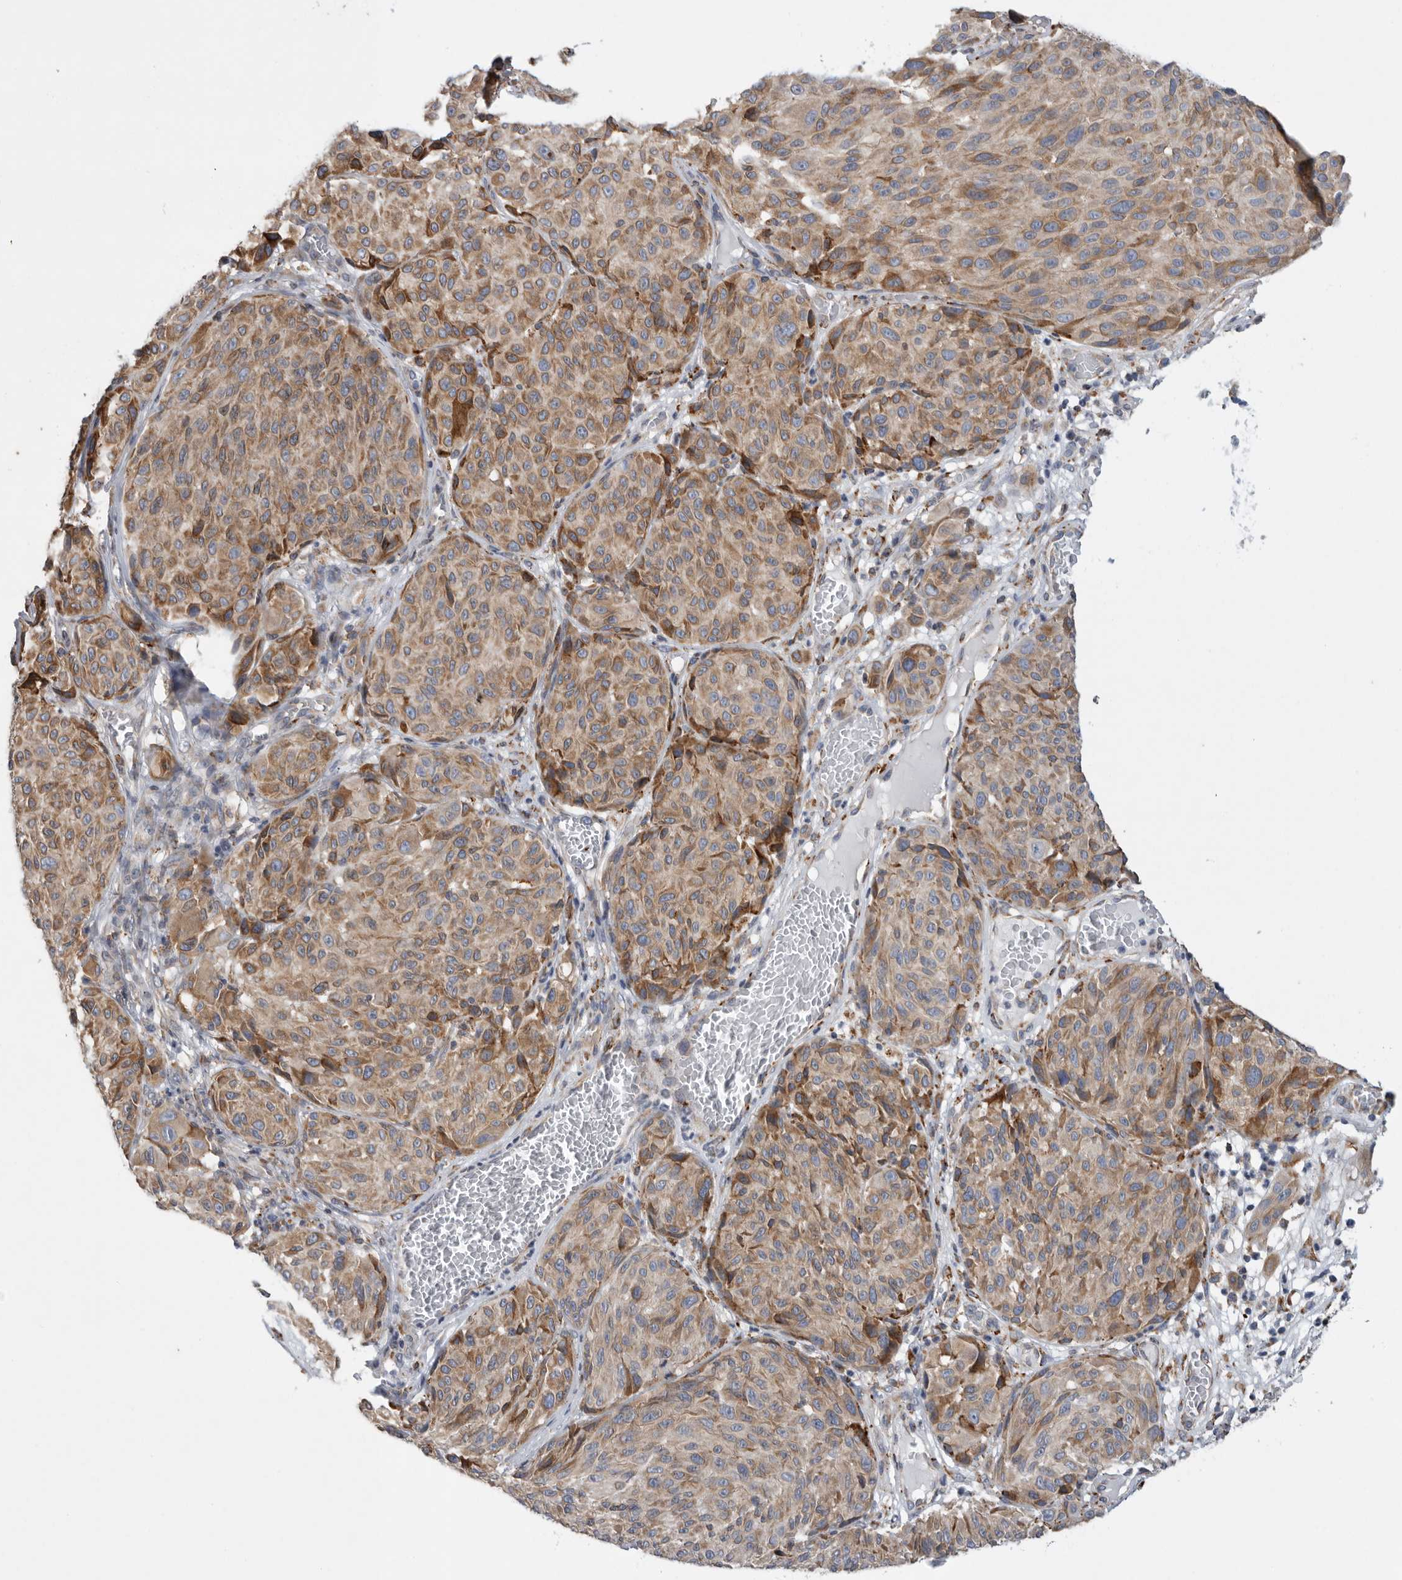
{"staining": {"intensity": "moderate", "quantity": ">75%", "location": "cytoplasmic/membranous"}, "tissue": "melanoma", "cell_type": "Tumor cells", "image_type": "cancer", "snomed": [{"axis": "morphology", "description": "Malignant melanoma, NOS"}, {"axis": "topography", "description": "Skin"}], "caption": "A brown stain labels moderate cytoplasmic/membranous staining of a protein in human malignant melanoma tumor cells. The staining was performed using DAB, with brown indicating positive protein expression. Nuclei are stained blue with hematoxylin.", "gene": "GANAB", "patient": {"sex": "male", "age": 83}}